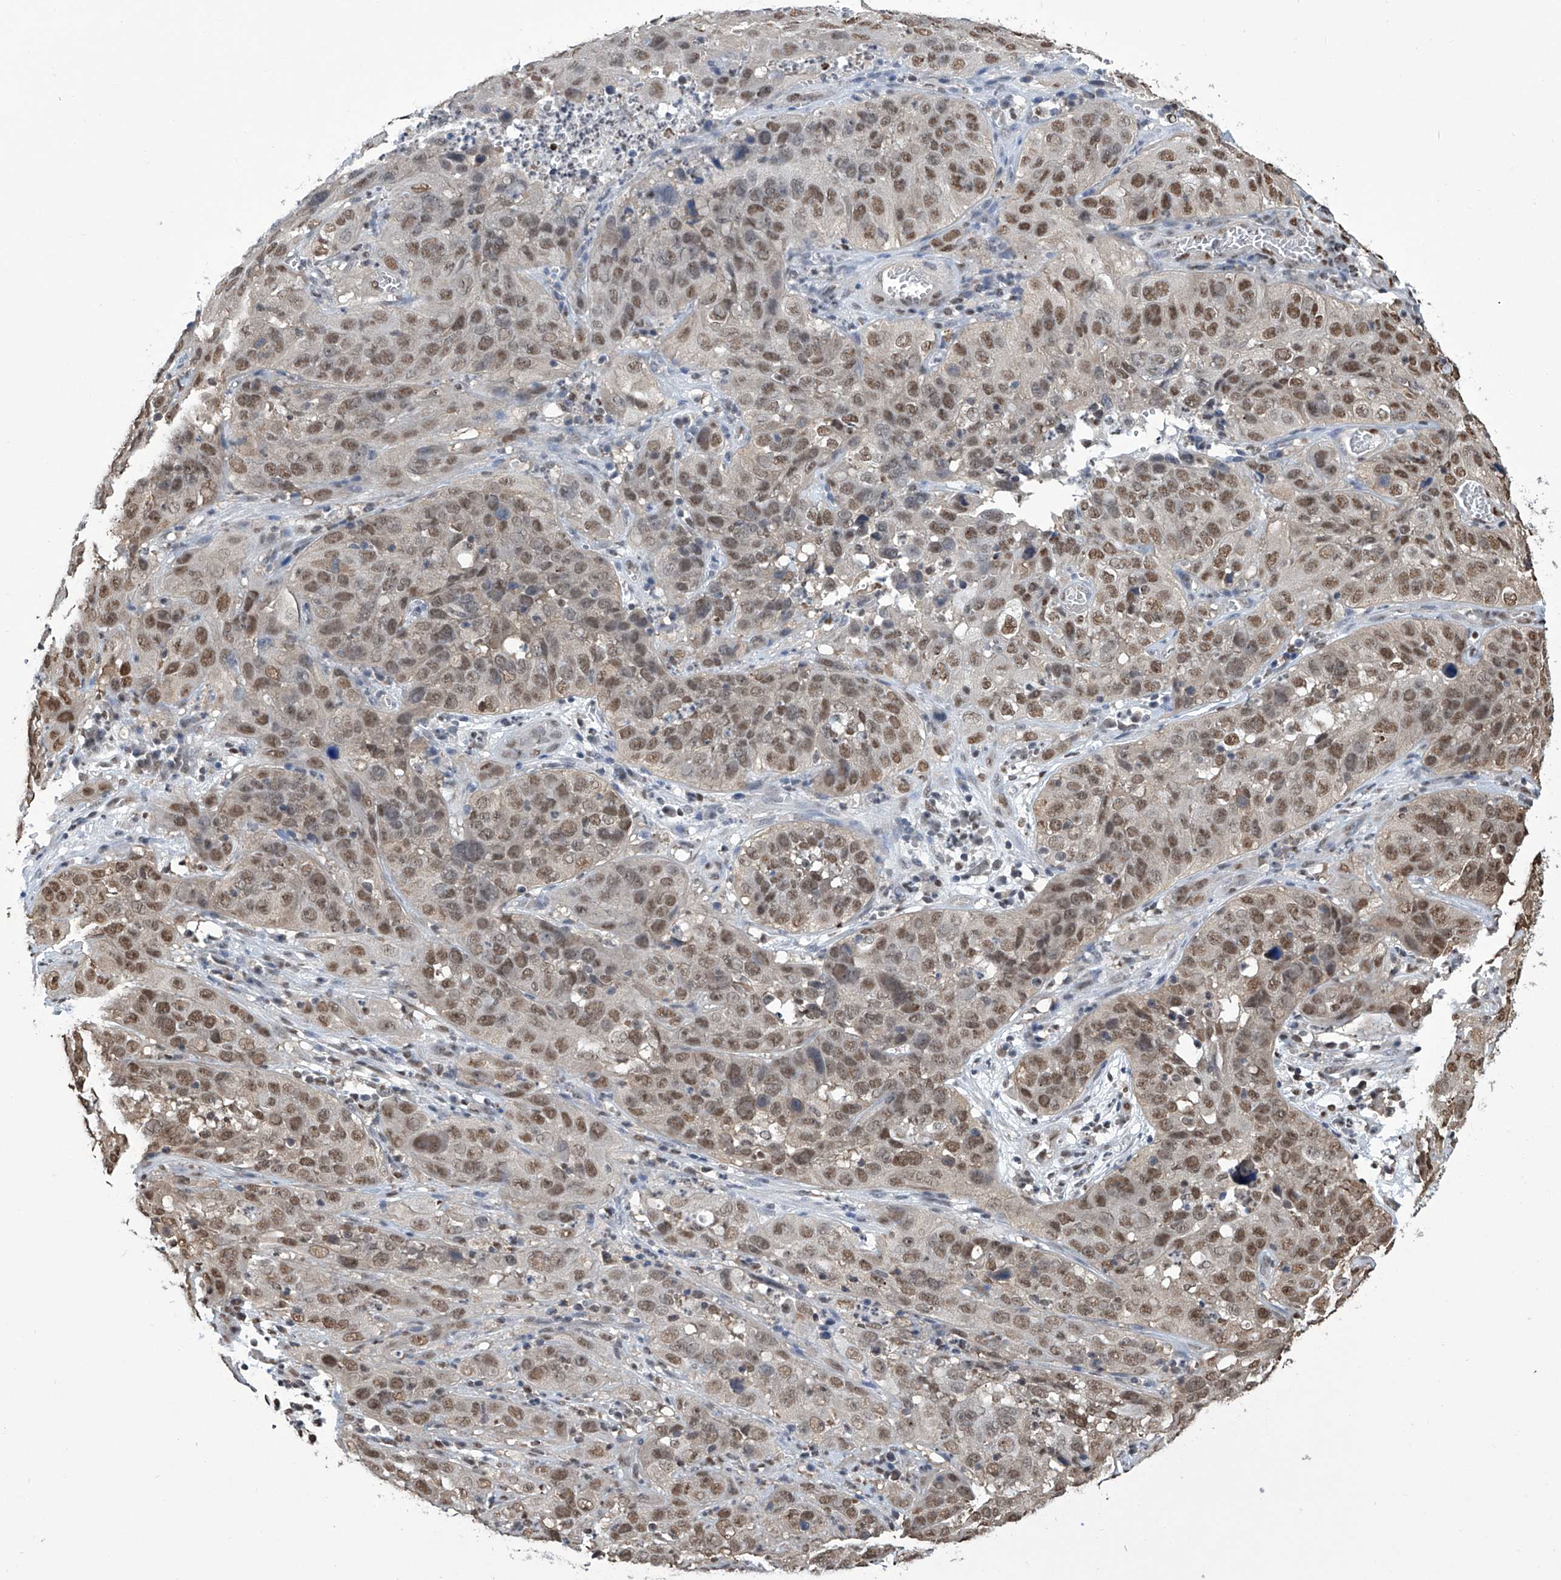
{"staining": {"intensity": "moderate", "quantity": ">75%", "location": "nuclear"}, "tissue": "cervical cancer", "cell_type": "Tumor cells", "image_type": "cancer", "snomed": [{"axis": "morphology", "description": "Squamous cell carcinoma, NOS"}, {"axis": "topography", "description": "Cervix"}], "caption": "Tumor cells reveal medium levels of moderate nuclear positivity in about >75% of cells in human squamous cell carcinoma (cervical).", "gene": "SREBF2", "patient": {"sex": "female", "age": 32}}